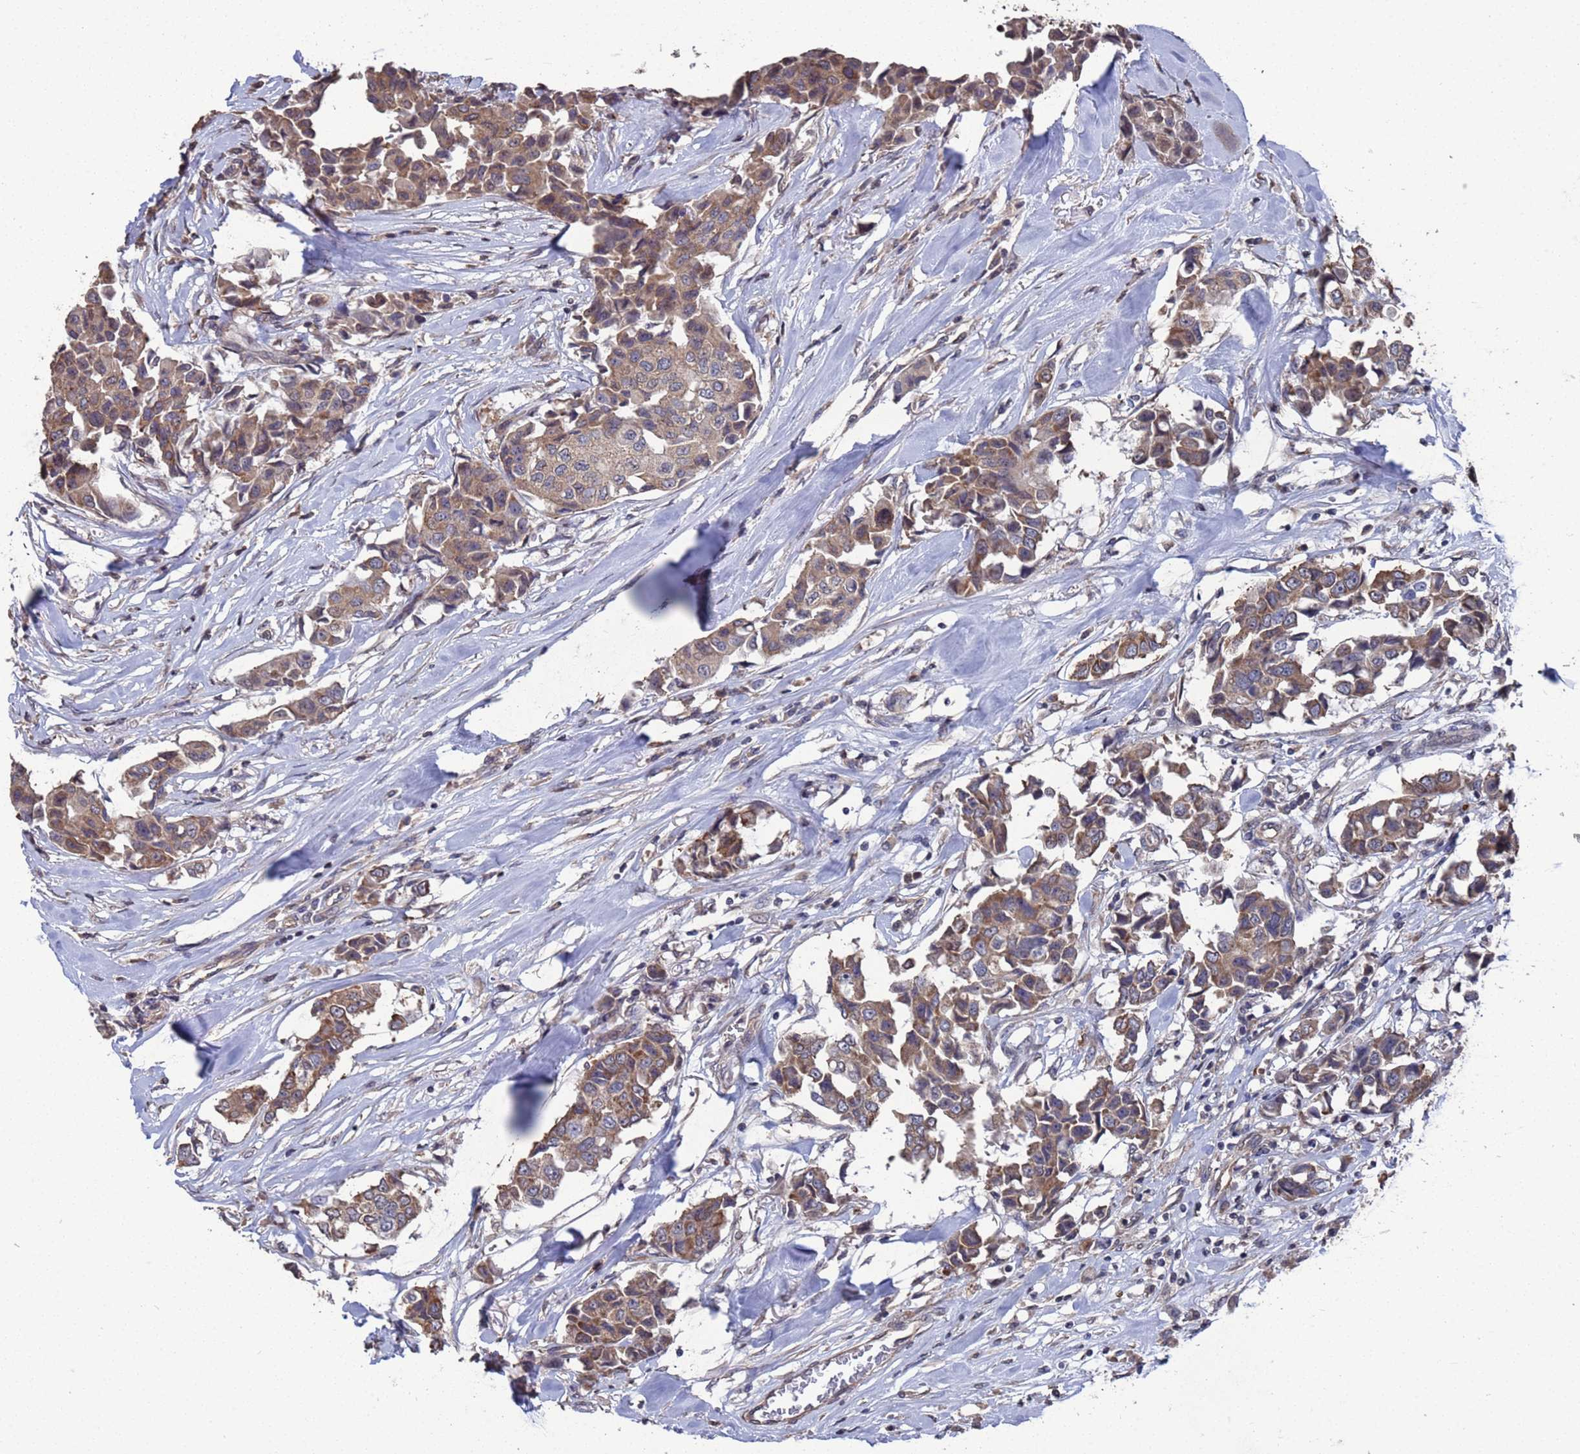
{"staining": {"intensity": "moderate", "quantity": ">75%", "location": "cytoplasmic/membranous"}, "tissue": "breast cancer", "cell_type": "Tumor cells", "image_type": "cancer", "snomed": [{"axis": "morphology", "description": "Duct carcinoma"}, {"axis": "topography", "description": "Breast"}], "caption": "Tumor cells display medium levels of moderate cytoplasmic/membranous staining in approximately >75% of cells in human breast invasive ductal carcinoma.", "gene": "CFAP119", "patient": {"sex": "female", "age": 80}}